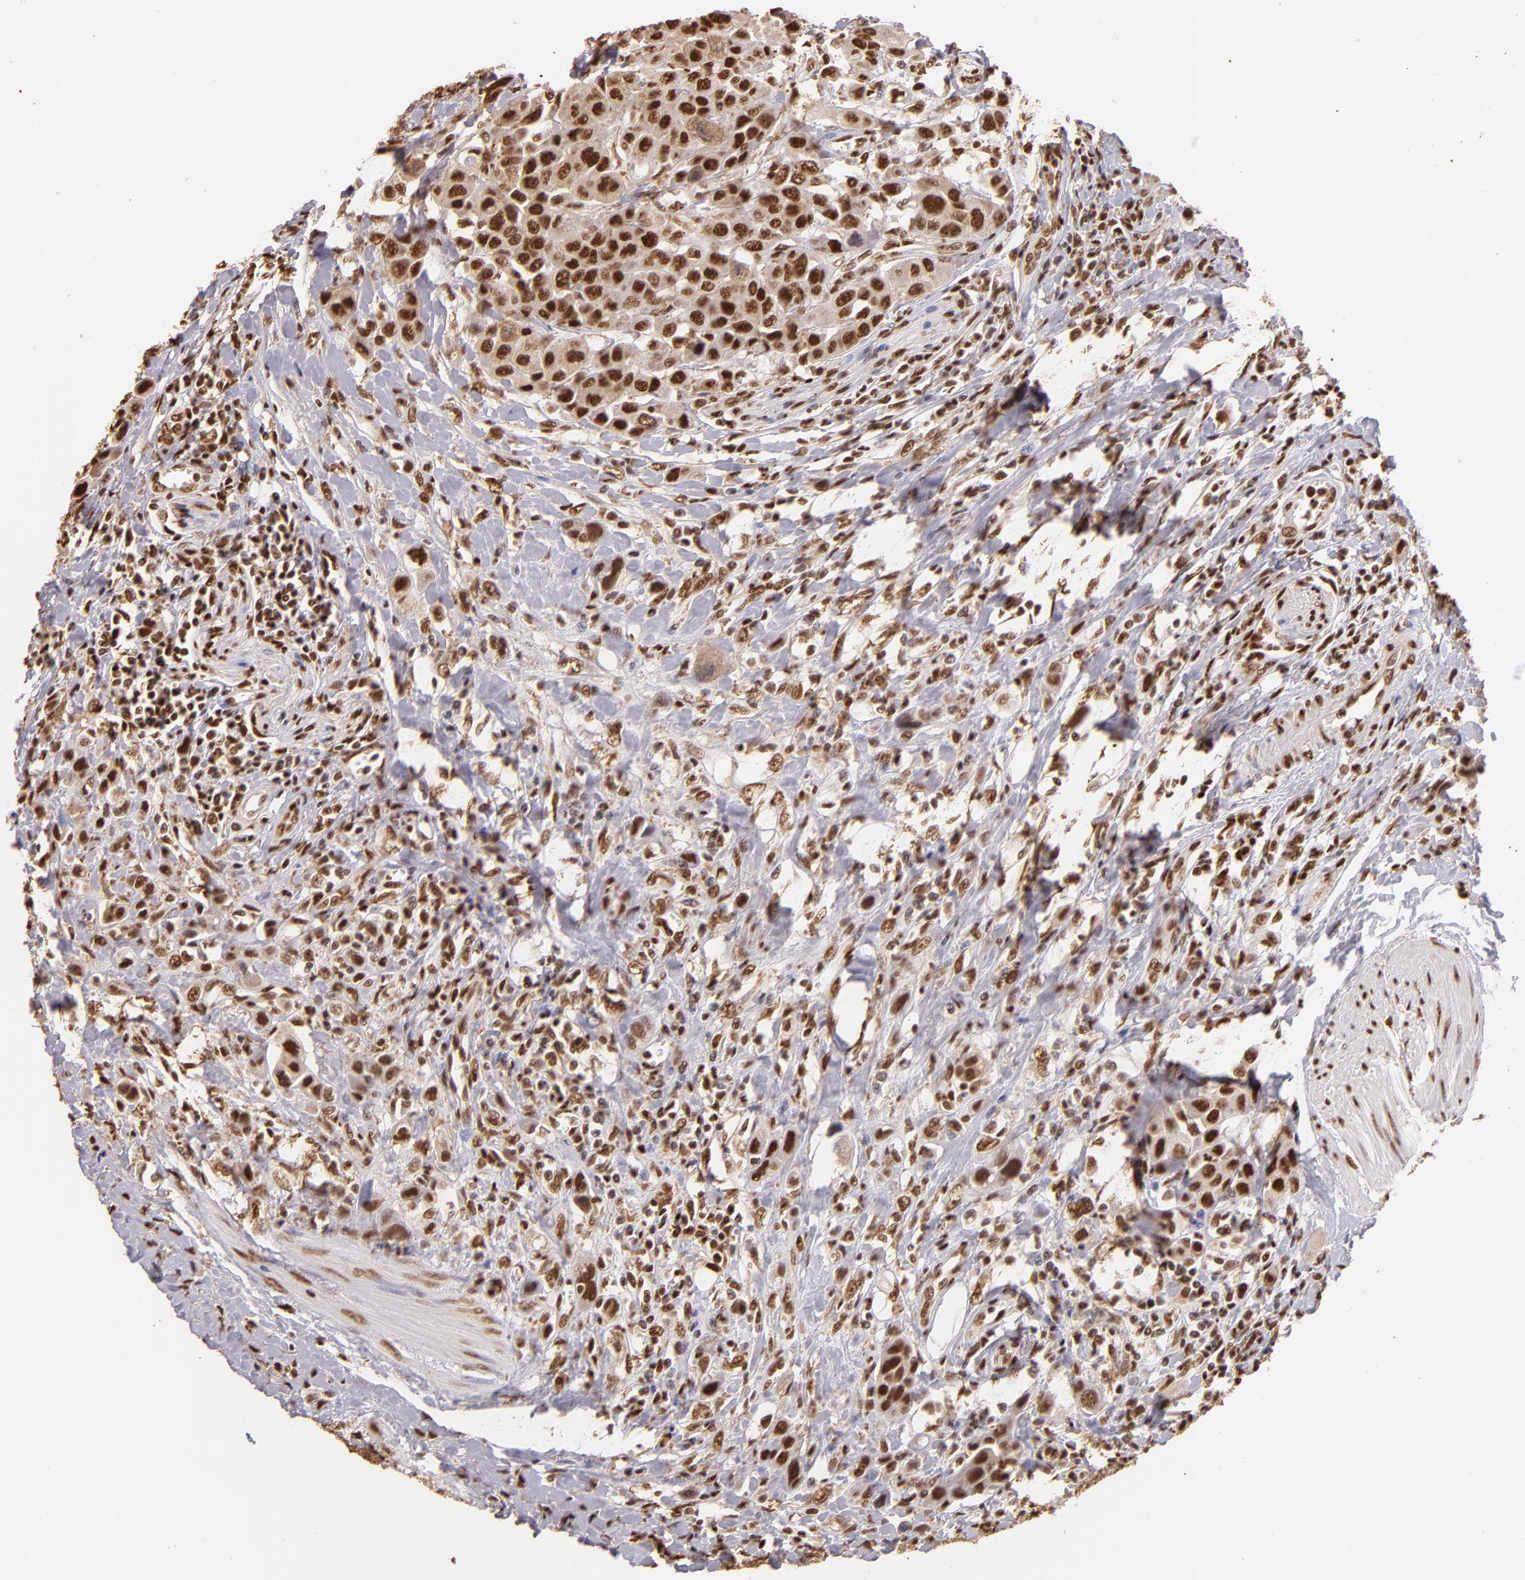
{"staining": {"intensity": "strong", "quantity": ">75%", "location": "cytoplasmic/membranous,nuclear"}, "tissue": "urothelial cancer", "cell_type": "Tumor cells", "image_type": "cancer", "snomed": [{"axis": "morphology", "description": "Urothelial carcinoma, High grade"}, {"axis": "topography", "description": "Urinary bladder"}], "caption": "High-grade urothelial carcinoma stained for a protein (brown) demonstrates strong cytoplasmic/membranous and nuclear positive expression in approximately >75% of tumor cells.", "gene": "SP1", "patient": {"sex": "male", "age": 50}}